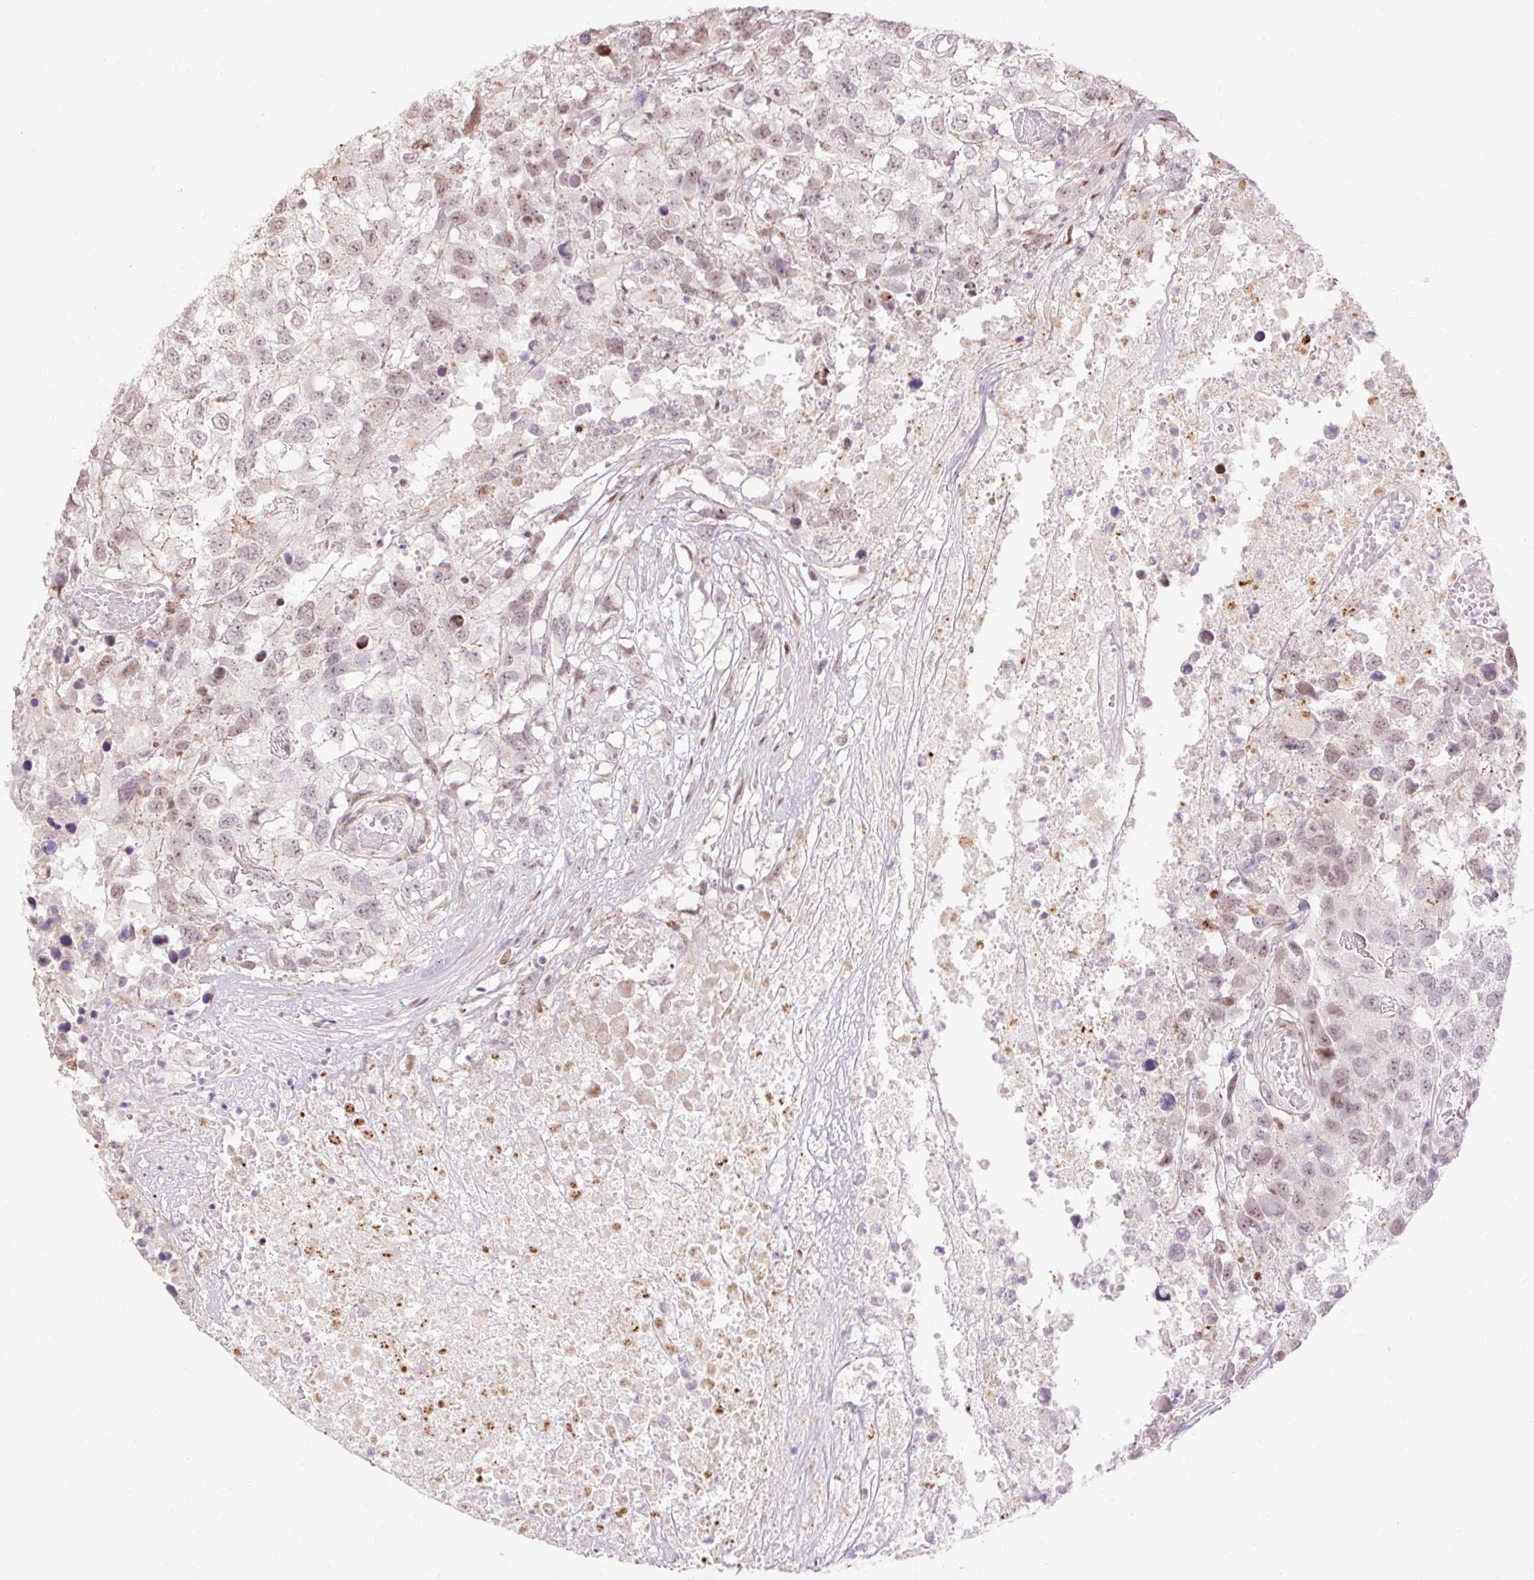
{"staining": {"intensity": "weak", "quantity": "25%-75%", "location": "nuclear"}, "tissue": "testis cancer", "cell_type": "Tumor cells", "image_type": "cancer", "snomed": [{"axis": "morphology", "description": "Carcinoma, Embryonal, NOS"}, {"axis": "topography", "description": "Testis"}], "caption": "Approximately 25%-75% of tumor cells in testis cancer (embryonal carcinoma) exhibit weak nuclear protein staining as visualized by brown immunohistochemical staining.", "gene": "RIPPLY3", "patient": {"sex": "male", "age": 83}}